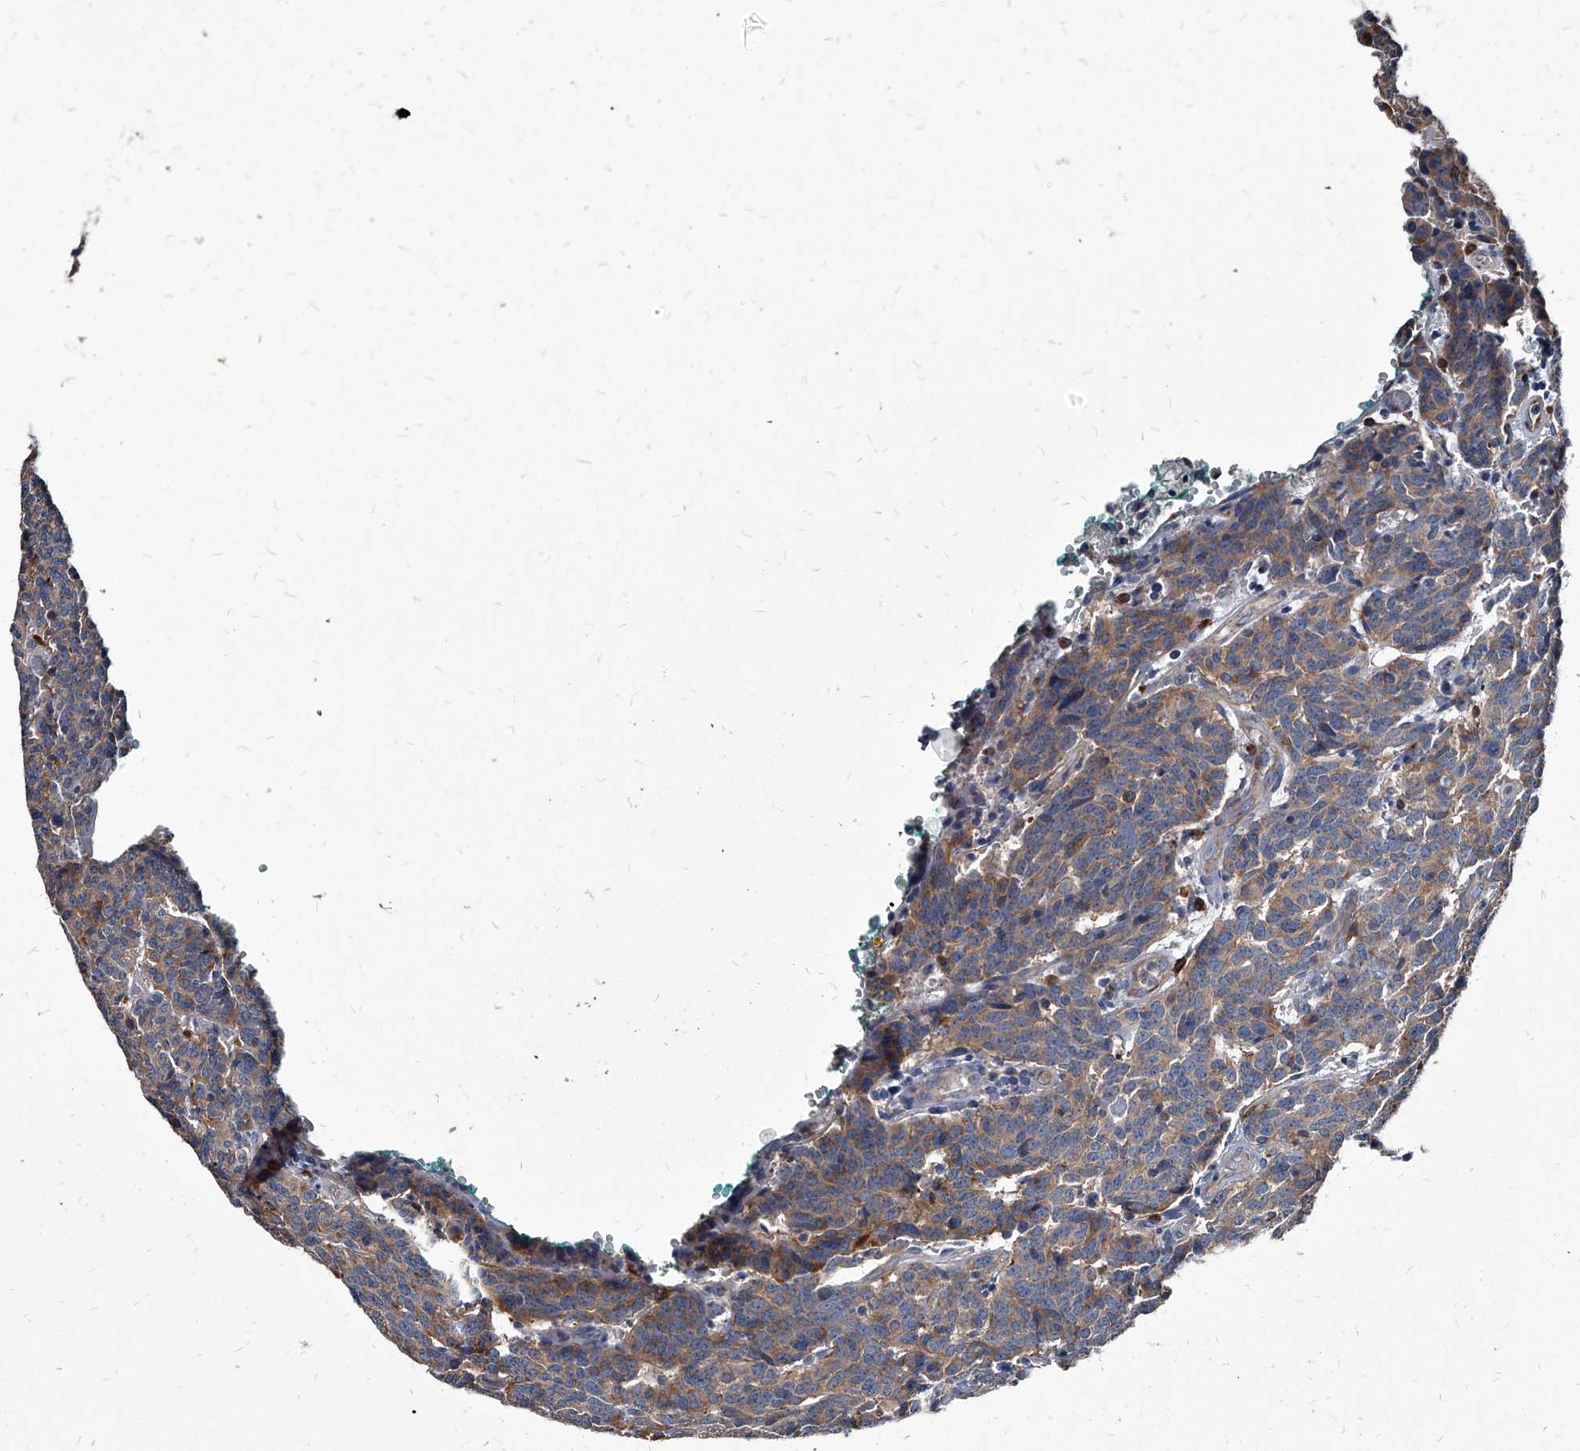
{"staining": {"intensity": "moderate", "quantity": "<25%", "location": "cytoplasmic/membranous"}, "tissue": "carcinoid", "cell_type": "Tumor cells", "image_type": "cancer", "snomed": [{"axis": "morphology", "description": "Carcinoid, malignant, NOS"}, {"axis": "topography", "description": "Lung"}], "caption": "There is low levels of moderate cytoplasmic/membranous expression in tumor cells of carcinoid (malignant), as demonstrated by immunohistochemical staining (brown color).", "gene": "PGLYRP3", "patient": {"sex": "female", "age": 46}}